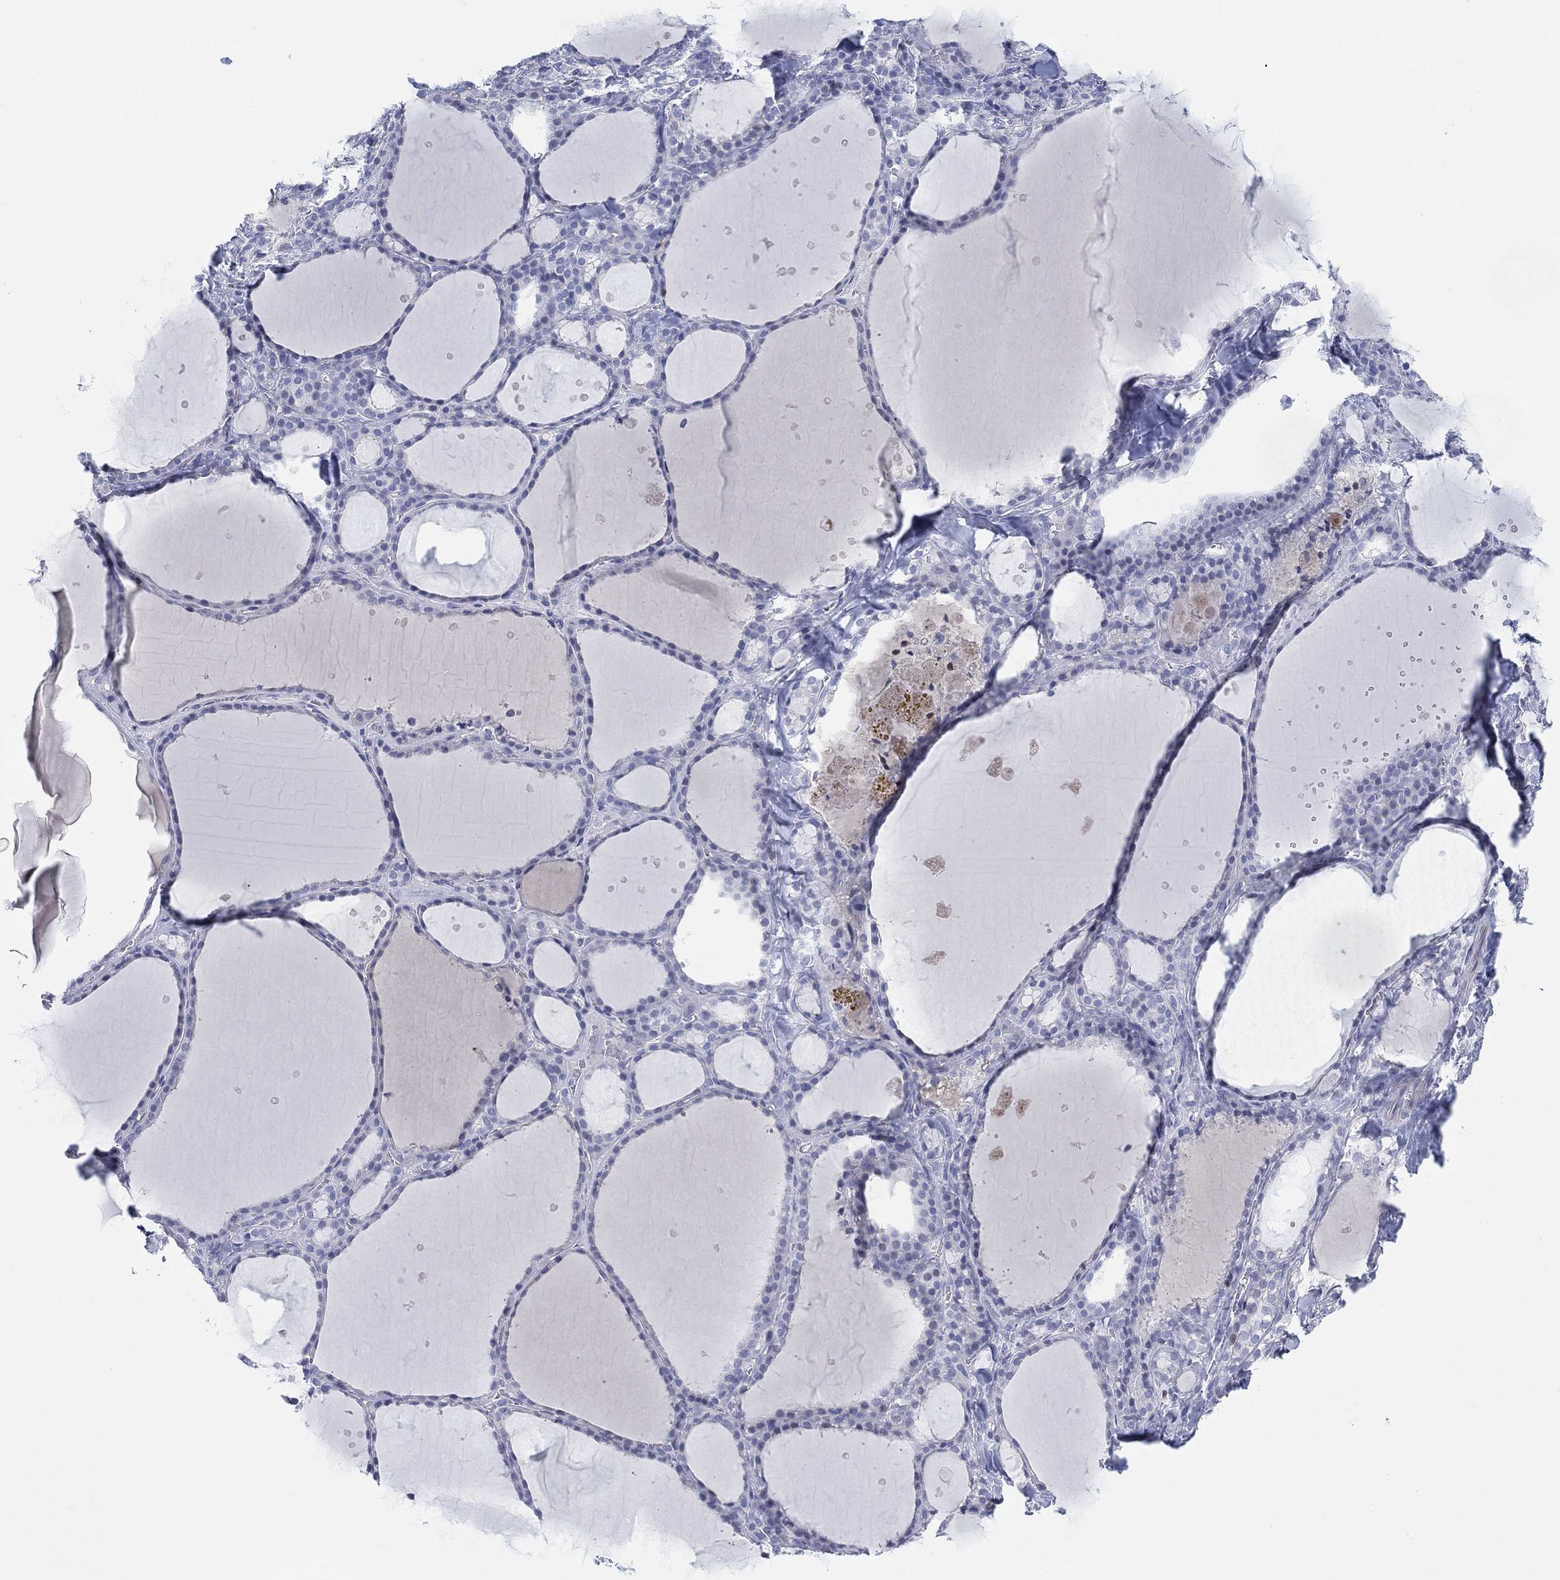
{"staining": {"intensity": "negative", "quantity": "none", "location": "none"}, "tissue": "thyroid gland", "cell_type": "Glandular cells", "image_type": "normal", "snomed": [{"axis": "morphology", "description": "Normal tissue, NOS"}, {"axis": "topography", "description": "Thyroid gland"}], "caption": "Glandular cells are negative for brown protein staining in benign thyroid gland. The staining is performed using DAB (3,3'-diaminobenzidine) brown chromogen with nuclei counter-stained in using hematoxylin.", "gene": "SEPTIN1", "patient": {"sex": "male", "age": 68}}